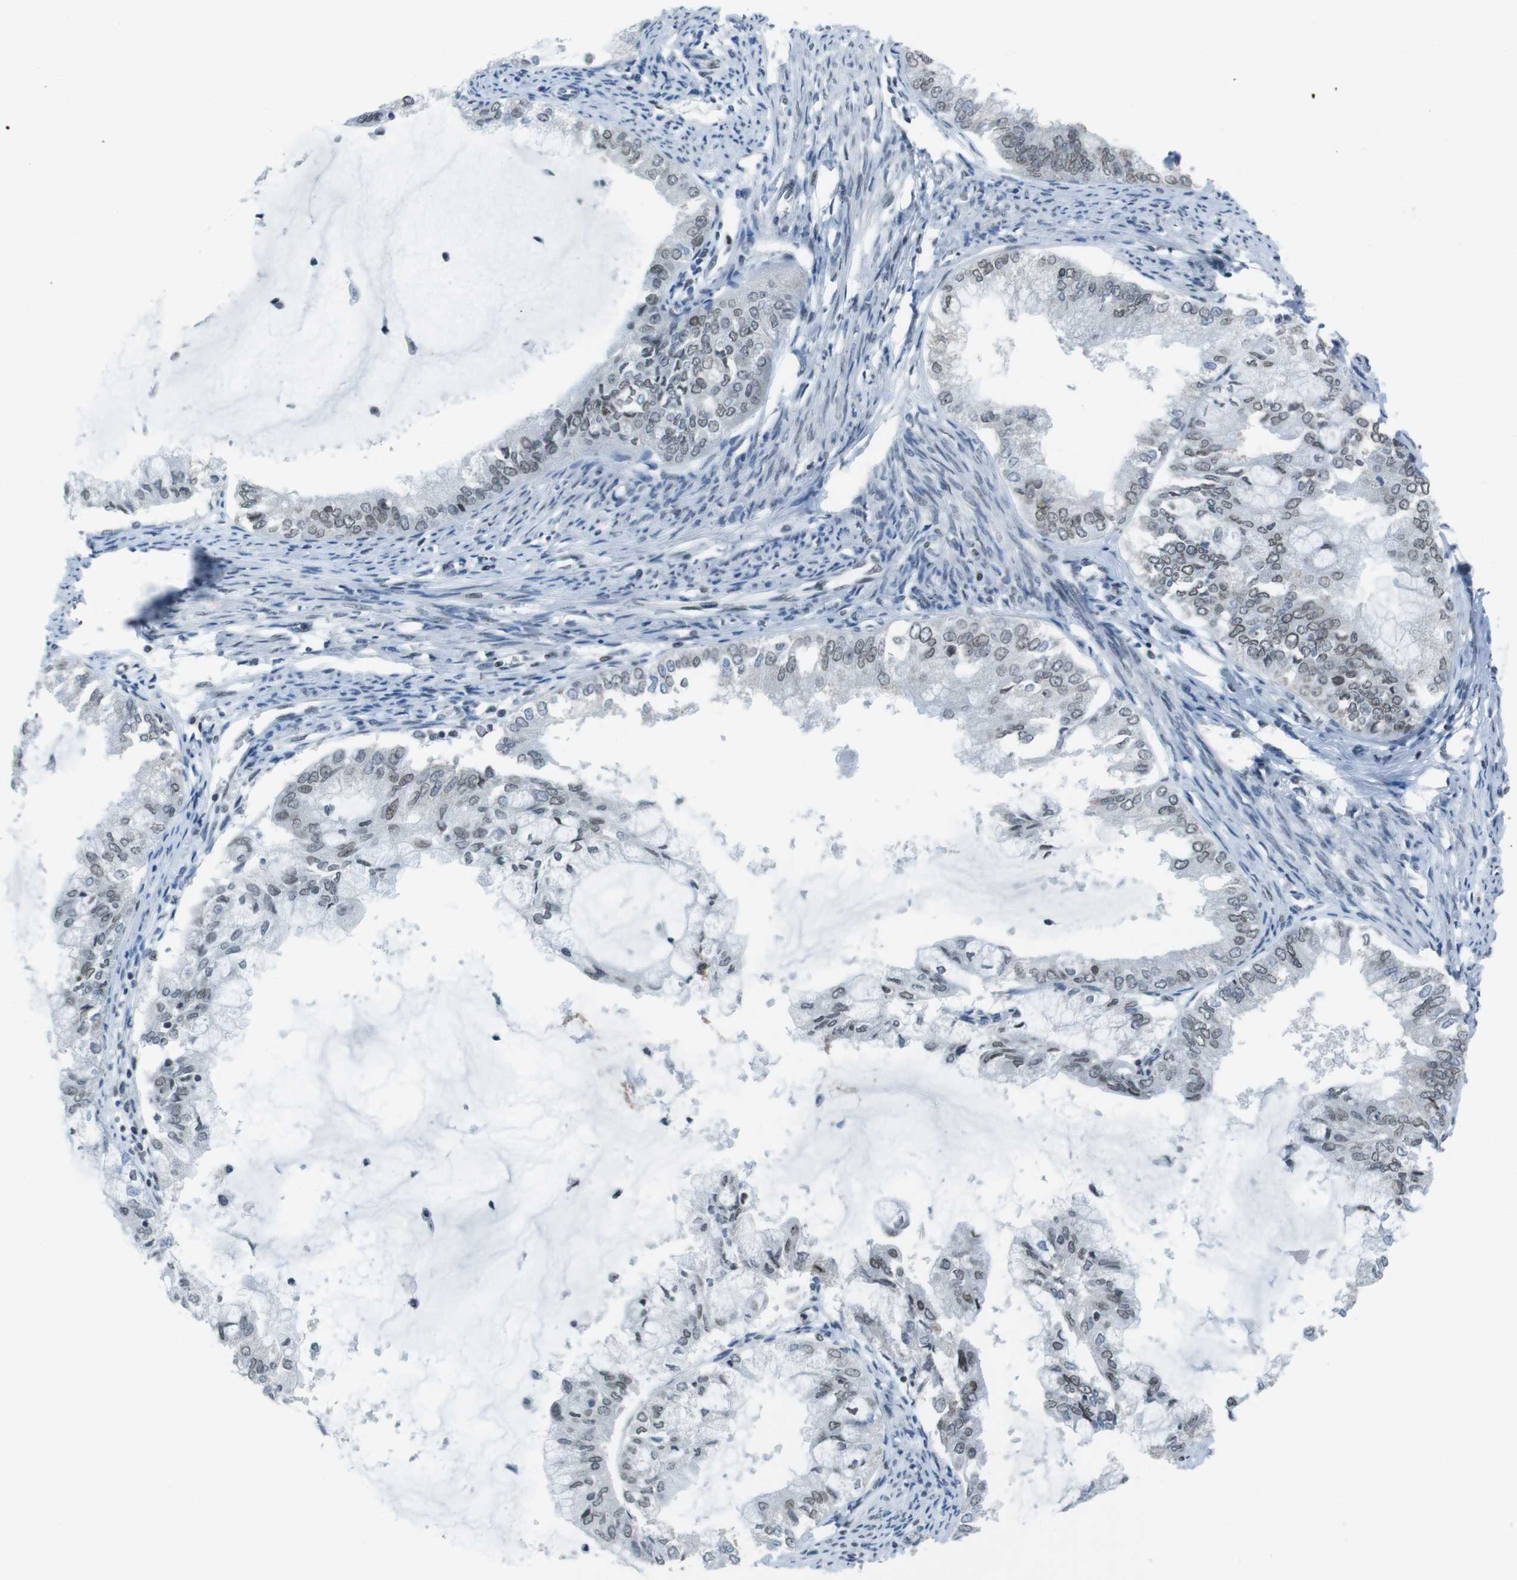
{"staining": {"intensity": "weak", "quantity": "25%-75%", "location": "cytoplasmic/membranous,nuclear"}, "tissue": "endometrial cancer", "cell_type": "Tumor cells", "image_type": "cancer", "snomed": [{"axis": "morphology", "description": "Adenocarcinoma, NOS"}, {"axis": "topography", "description": "Endometrium"}], "caption": "Immunohistochemical staining of endometrial cancer displays low levels of weak cytoplasmic/membranous and nuclear protein expression in about 25%-75% of tumor cells.", "gene": "MAD1L1", "patient": {"sex": "female", "age": 86}}